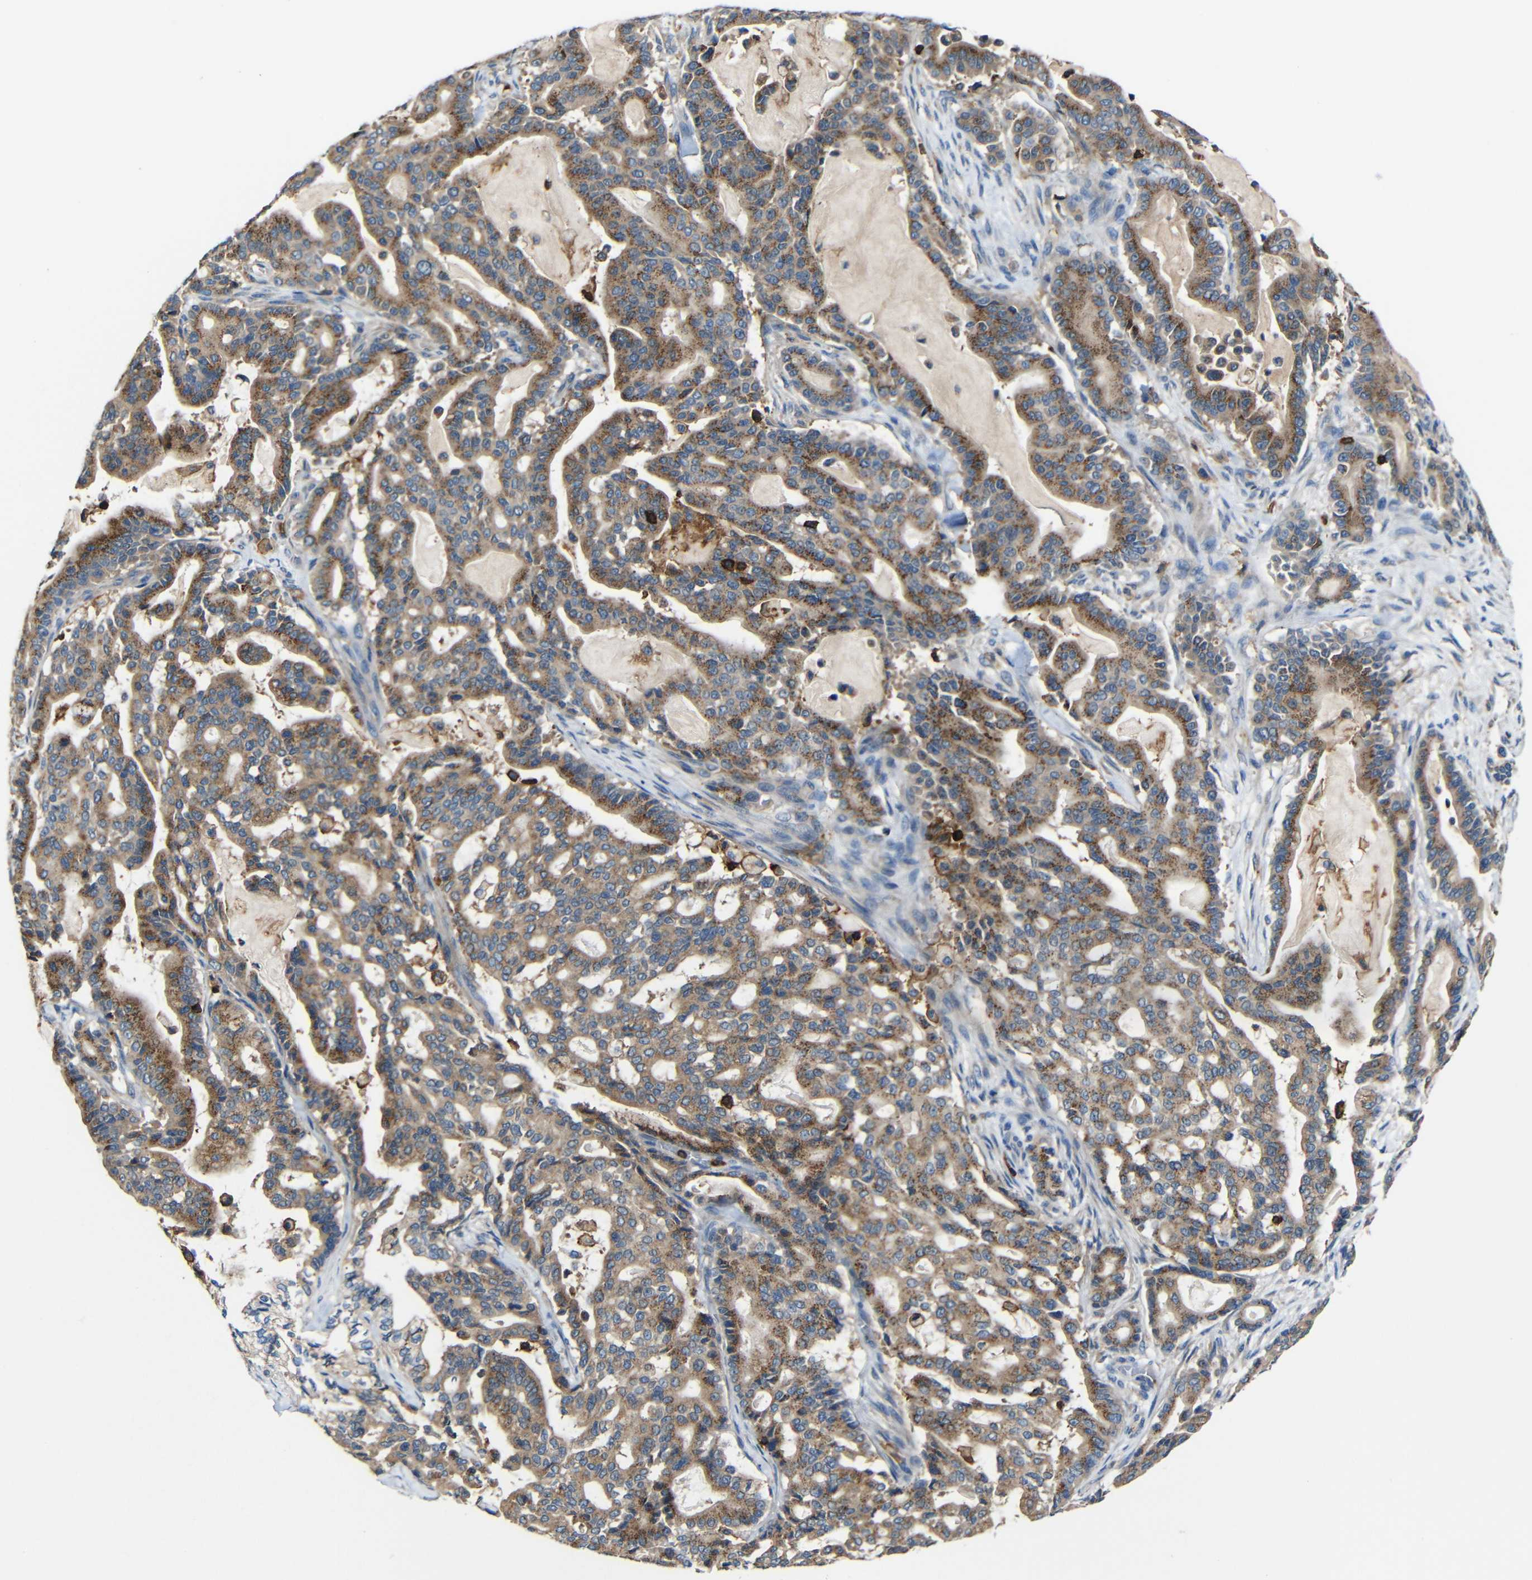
{"staining": {"intensity": "moderate", "quantity": ">75%", "location": "cytoplasmic/membranous"}, "tissue": "pancreatic cancer", "cell_type": "Tumor cells", "image_type": "cancer", "snomed": [{"axis": "morphology", "description": "Adenocarcinoma, NOS"}, {"axis": "topography", "description": "Pancreas"}], "caption": "Human pancreatic cancer (adenocarcinoma) stained for a protein (brown) exhibits moderate cytoplasmic/membranous positive expression in about >75% of tumor cells.", "gene": "P2RY12", "patient": {"sex": "male", "age": 63}}